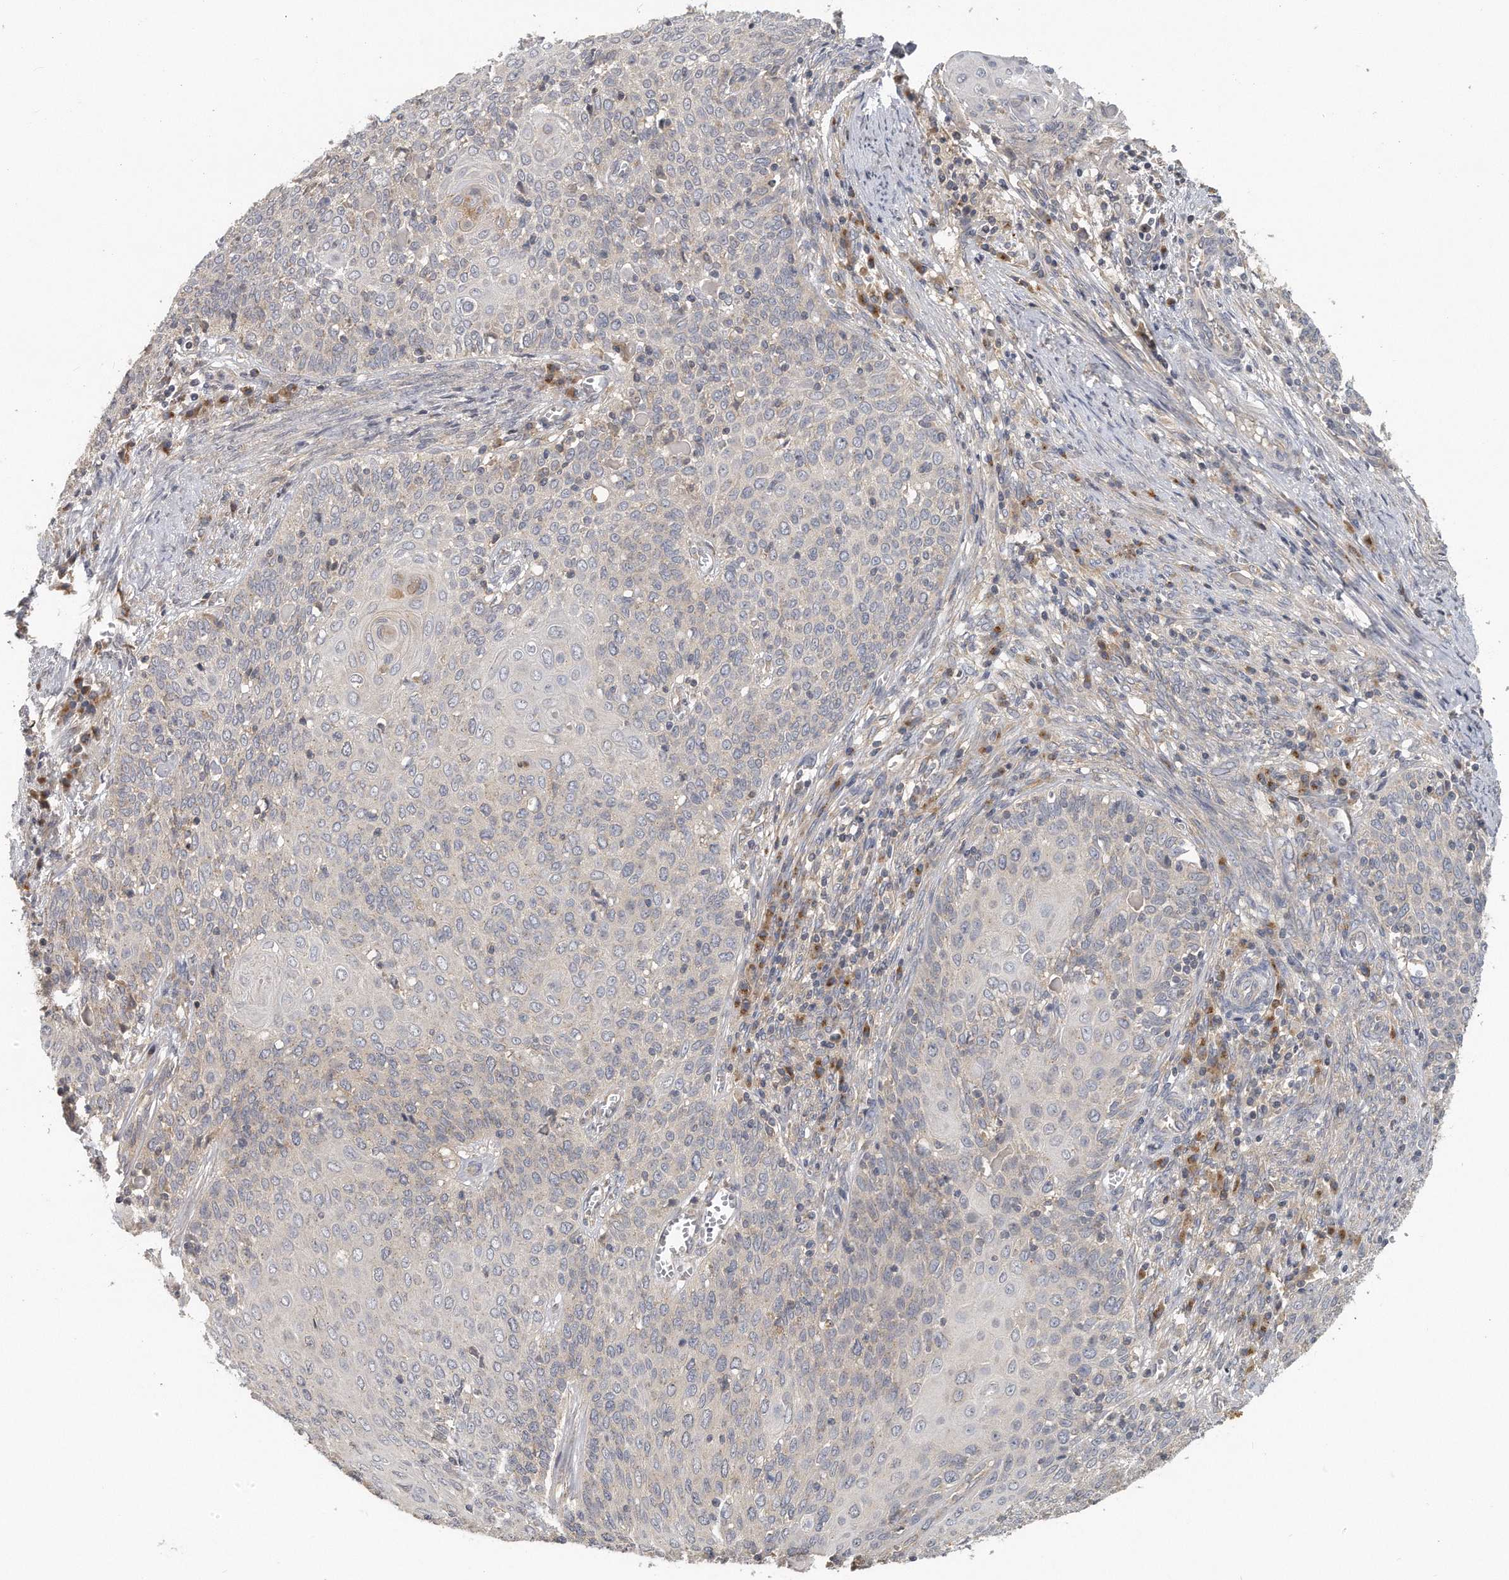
{"staining": {"intensity": "negative", "quantity": "none", "location": "none"}, "tissue": "cervical cancer", "cell_type": "Tumor cells", "image_type": "cancer", "snomed": [{"axis": "morphology", "description": "Squamous cell carcinoma, NOS"}, {"axis": "topography", "description": "Cervix"}], "caption": "High magnification brightfield microscopy of squamous cell carcinoma (cervical) stained with DAB (3,3'-diaminobenzidine) (brown) and counterstained with hematoxylin (blue): tumor cells show no significant positivity.", "gene": "TRAPPC14", "patient": {"sex": "female", "age": 39}}